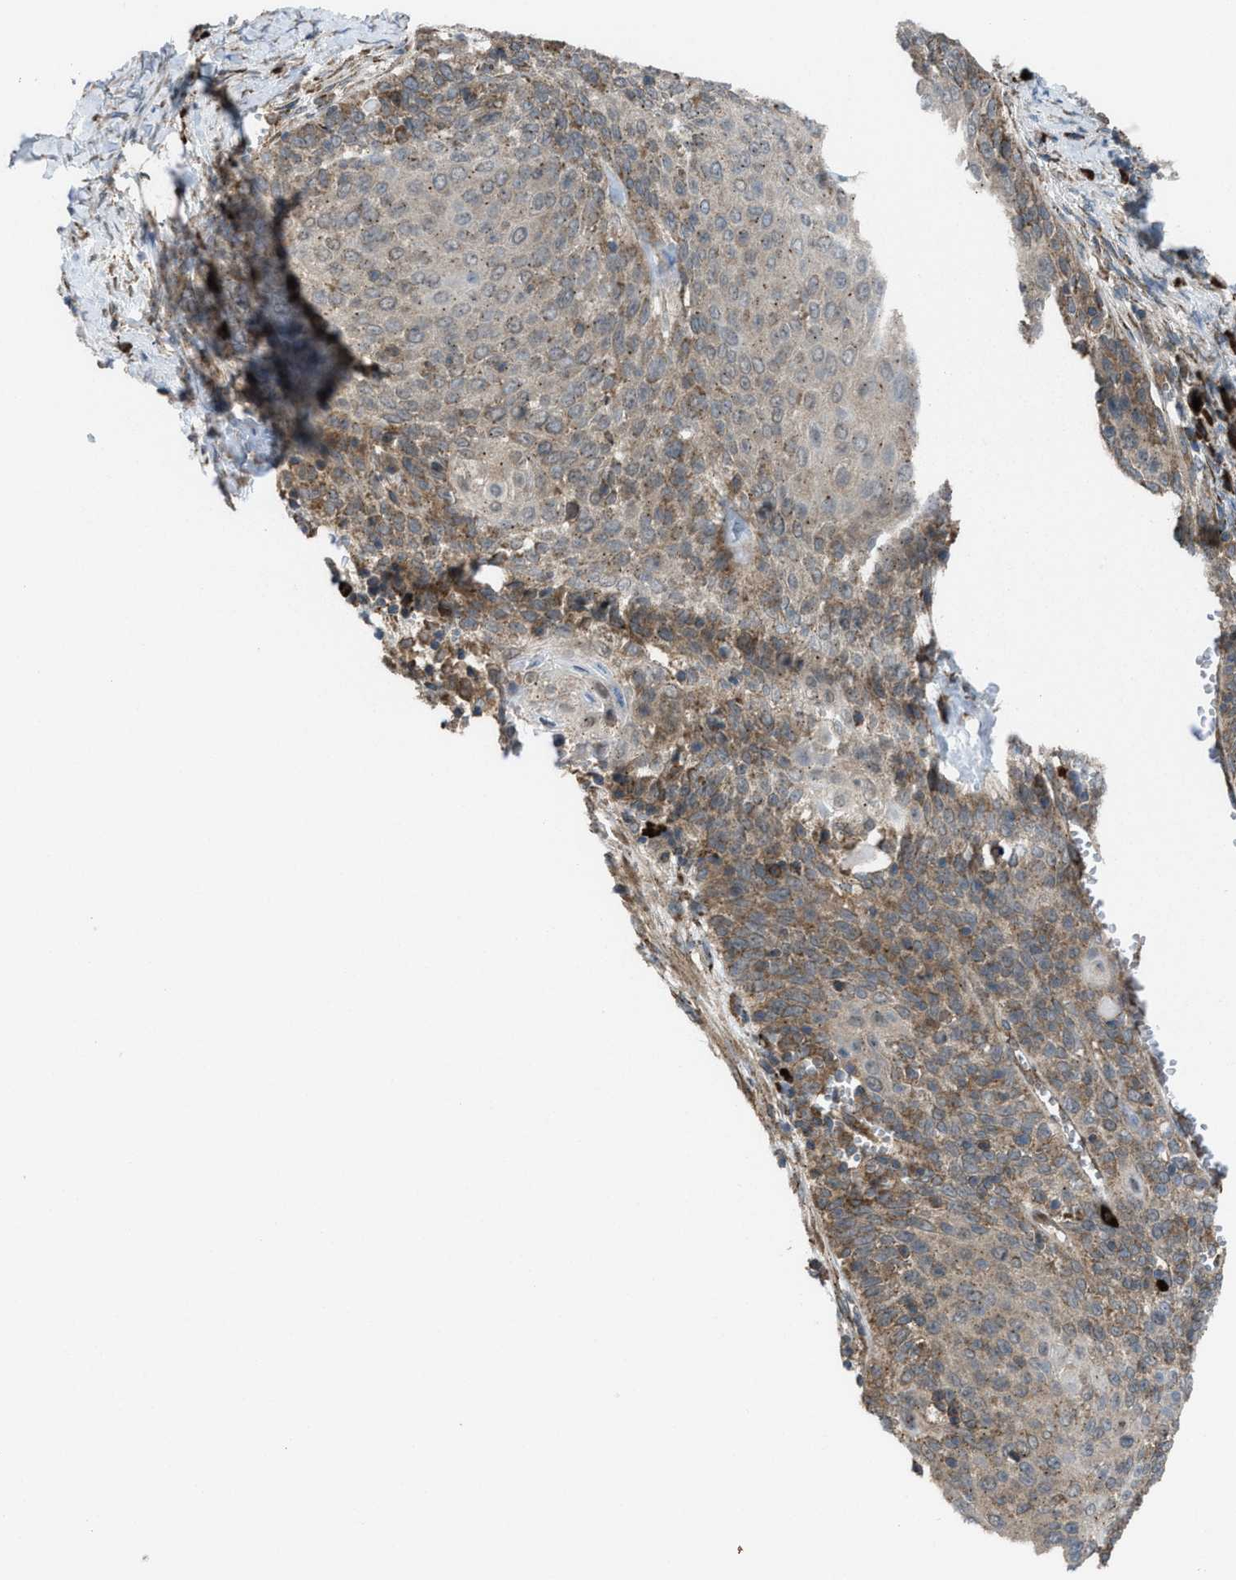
{"staining": {"intensity": "moderate", "quantity": ">75%", "location": "cytoplasmic/membranous"}, "tissue": "cervical cancer", "cell_type": "Tumor cells", "image_type": "cancer", "snomed": [{"axis": "morphology", "description": "Squamous cell carcinoma, NOS"}, {"axis": "topography", "description": "Cervix"}], "caption": "Human cervical cancer stained with a protein marker reveals moderate staining in tumor cells.", "gene": "PLAA", "patient": {"sex": "female", "age": 39}}